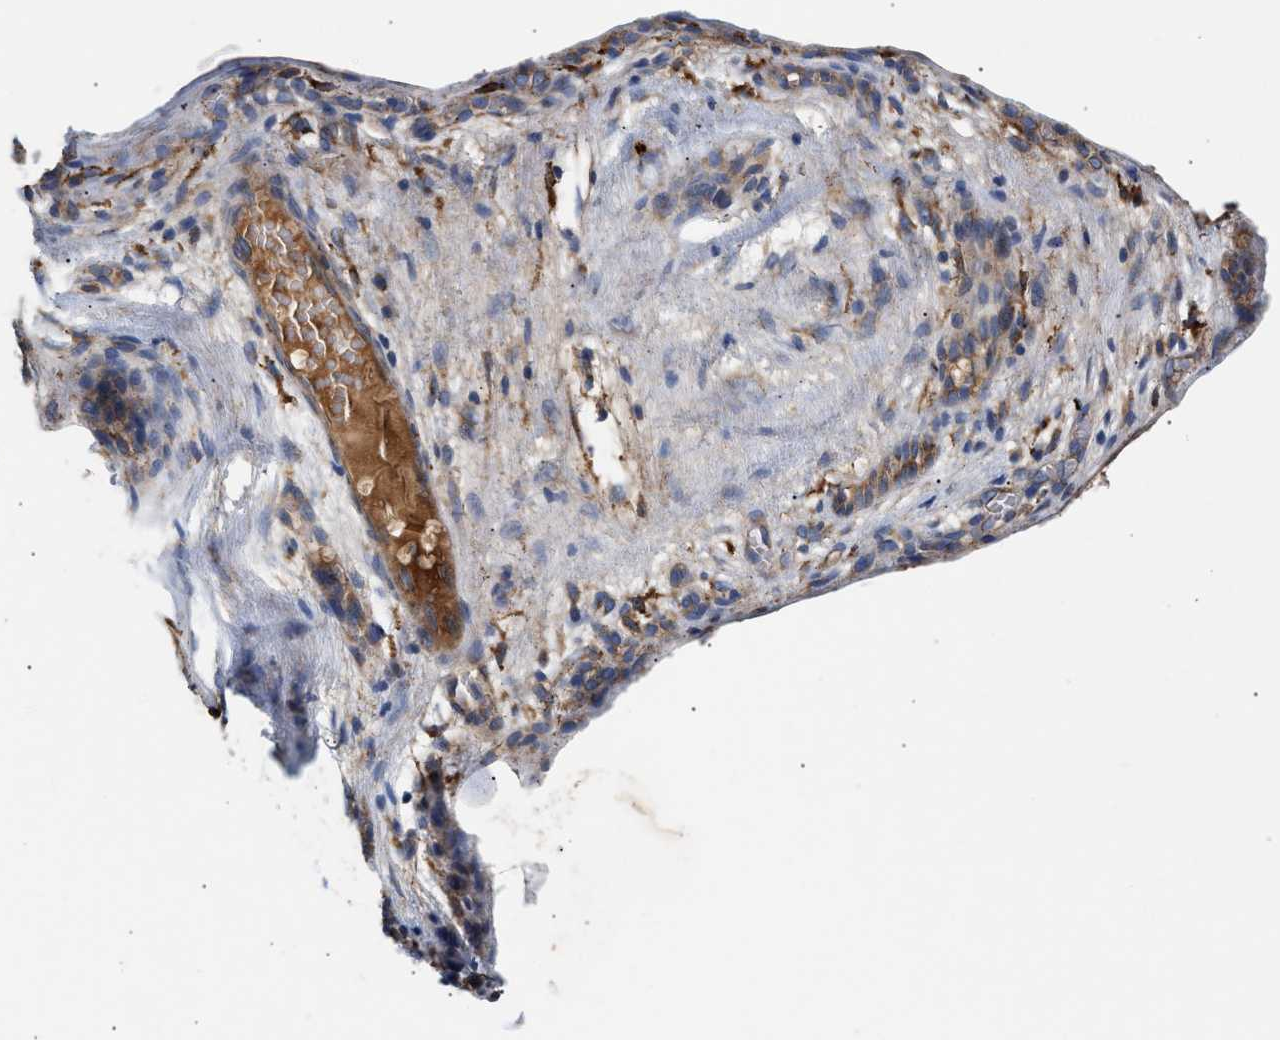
{"staining": {"intensity": "moderate", "quantity": ">75%", "location": "cytoplasmic/membranous"}, "tissue": "skin cancer", "cell_type": "Tumor cells", "image_type": "cancer", "snomed": [{"axis": "morphology", "description": "Basal cell carcinoma"}, {"axis": "topography", "description": "Skin"}], "caption": "The micrograph displays a brown stain indicating the presence of a protein in the cytoplasmic/membranous of tumor cells in skin basal cell carcinoma. Immunohistochemistry stains the protein of interest in brown and the nuclei are stained blue.", "gene": "CCDC146", "patient": {"sex": "male", "age": 61}}